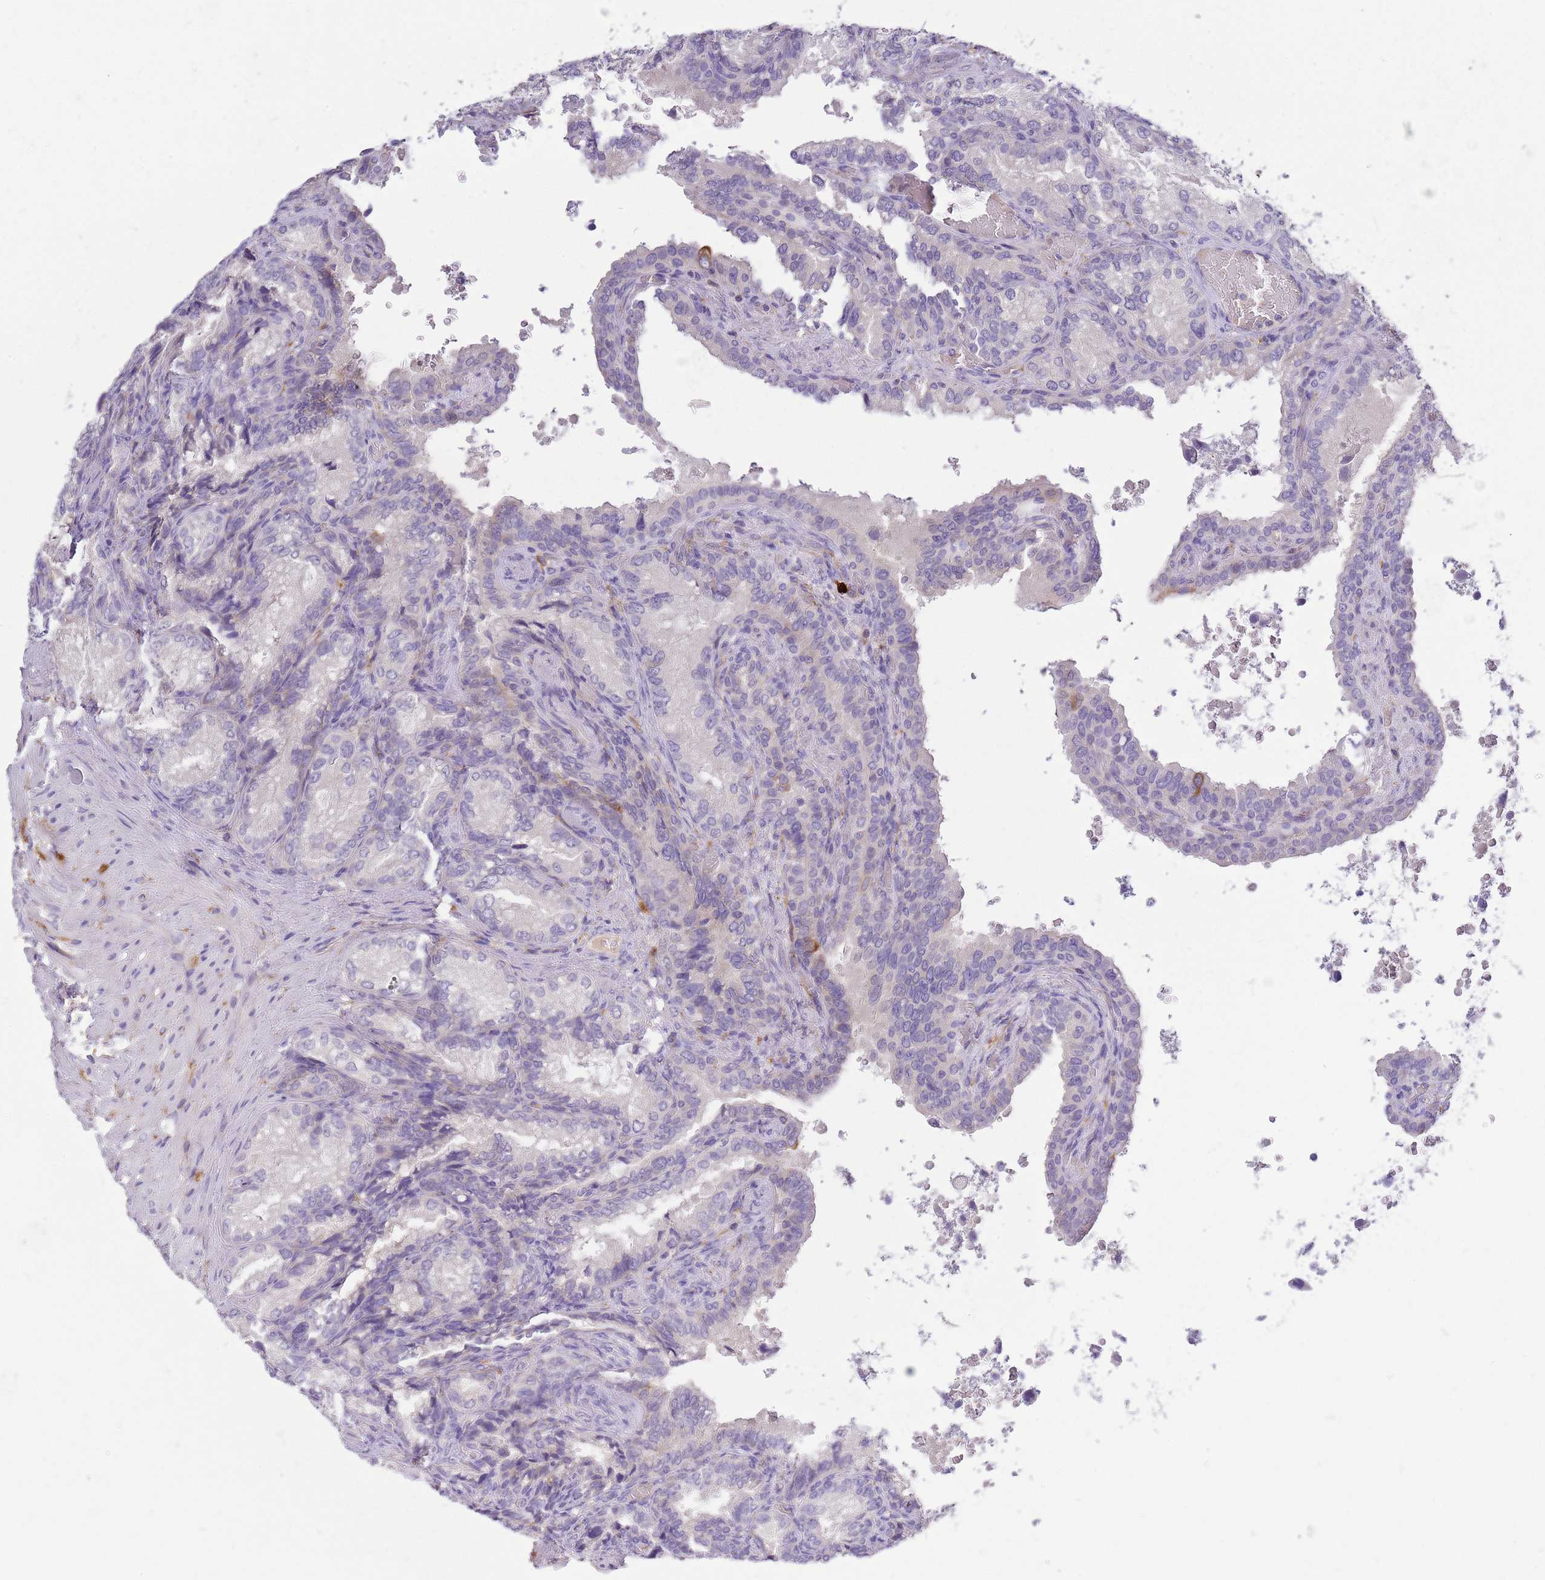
{"staining": {"intensity": "strong", "quantity": "<25%", "location": "cytoplasmic/membranous"}, "tissue": "seminal vesicle", "cell_type": "Glandular cells", "image_type": "normal", "snomed": [{"axis": "morphology", "description": "Normal tissue, NOS"}, {"axis": "topography", "description": "Seminal veicle"}], "caption": "Immunohistochemical staining of normal seminal vesicle demonstrates <25% levels of strong cytoplasmic/membranous protein positivity in about <25% of glandular cells.", "gene": "RFK", "patient": {"sex": "male", "age": 58}}